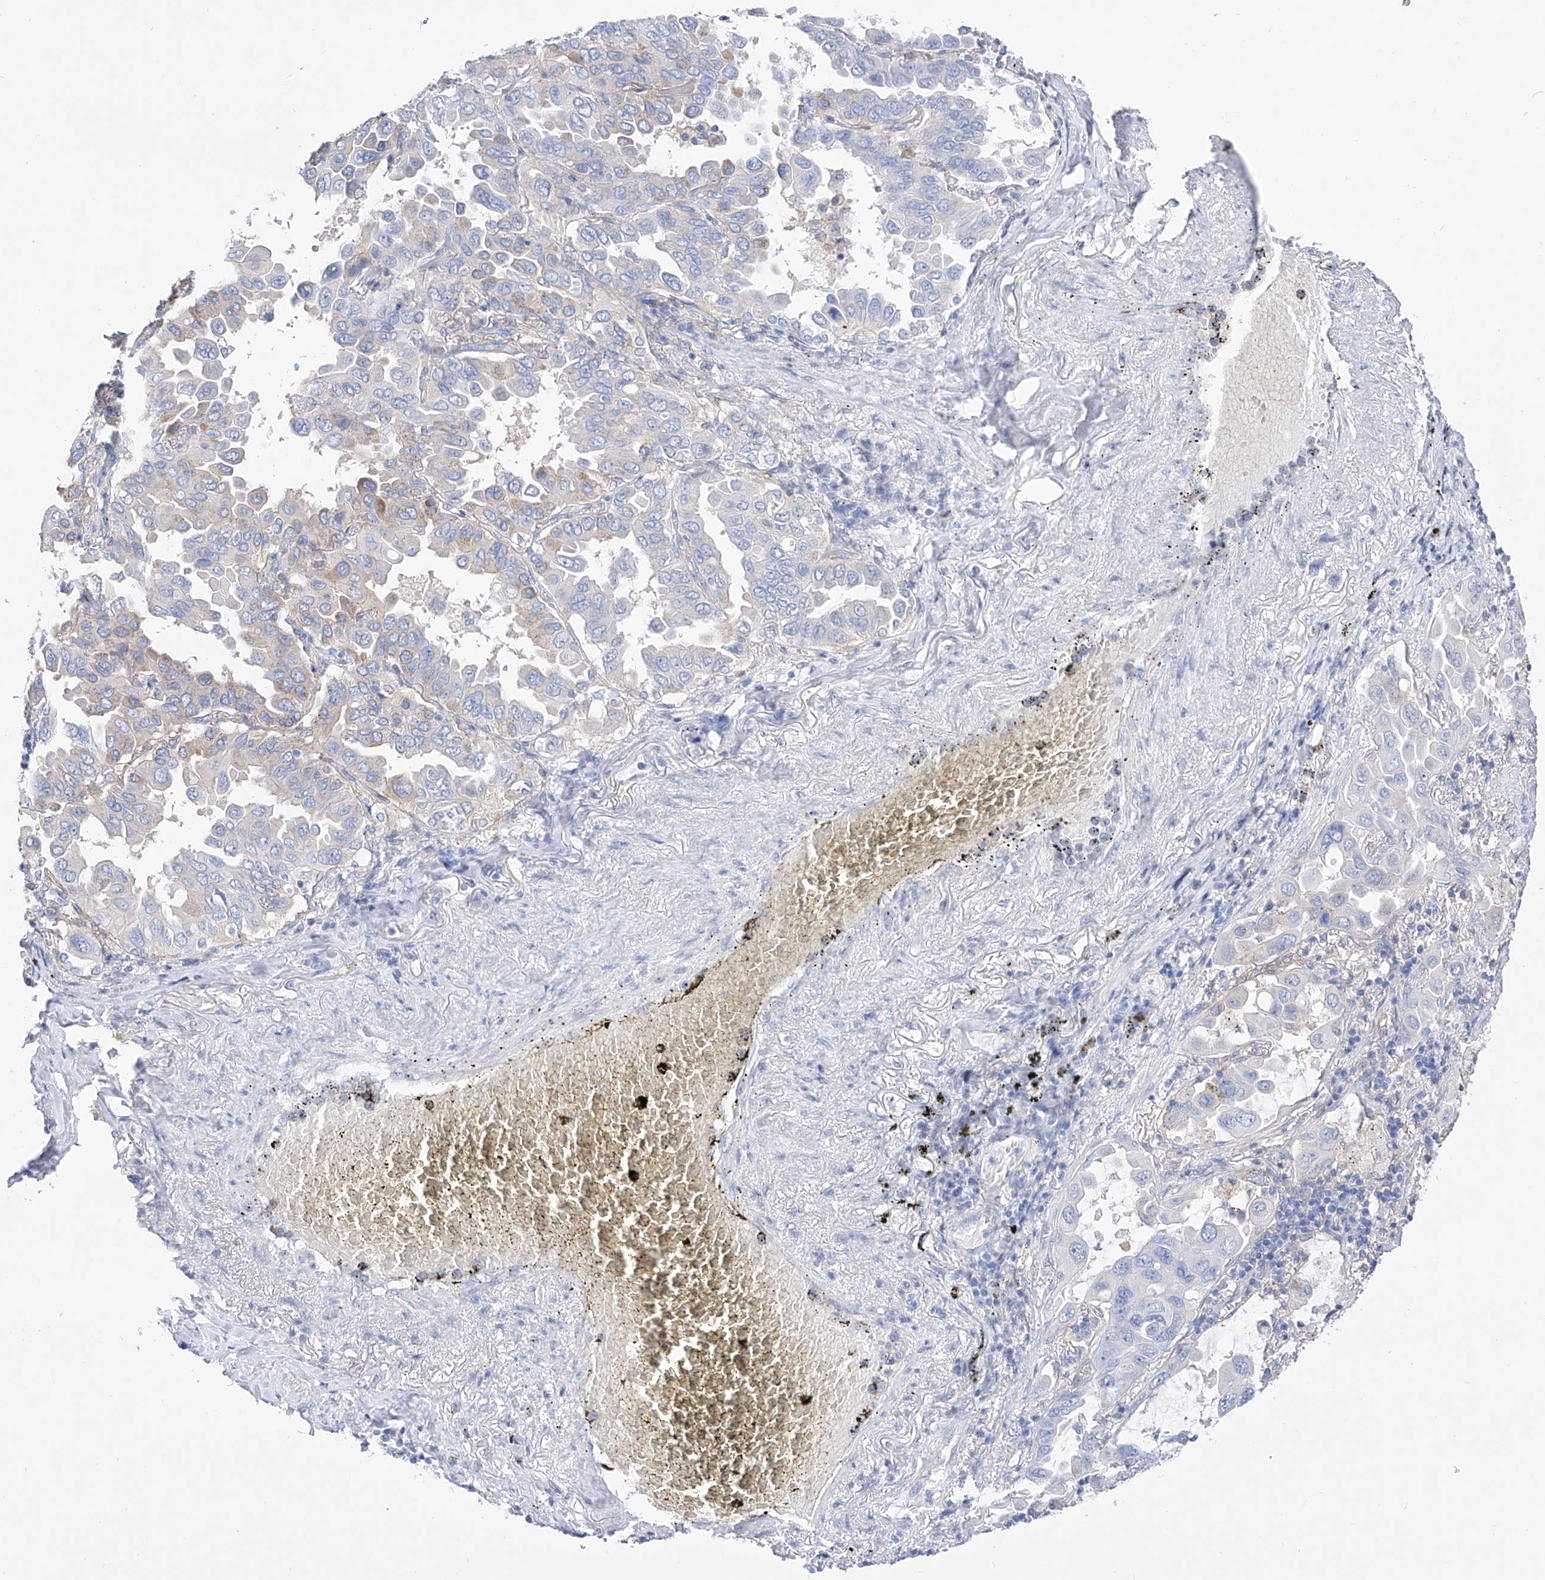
{"staining": {"intensity": "negative", "quantity": "none", "location": "none"}, "tissue": "lung cancer", "cell_type": "Tumor cells", "image_type": "cancer", "snomed": [{"axis": "morphology", "description": "Adenocarcinoma, NOS"}, {"axis": "topography", "description": "Lung"}], "caption": "IHC image of human lung adenocarcinoma stained for a protein (brown), which reveals no positivity in tumor cells. The staining was performed using DAB to visualize the protein expression in brown, while the nuclei were stained in blue with hematoxylin (Magnification: 20x).", "gene": "ZNF653", "patient": {"sex": "male", "age": 64}}